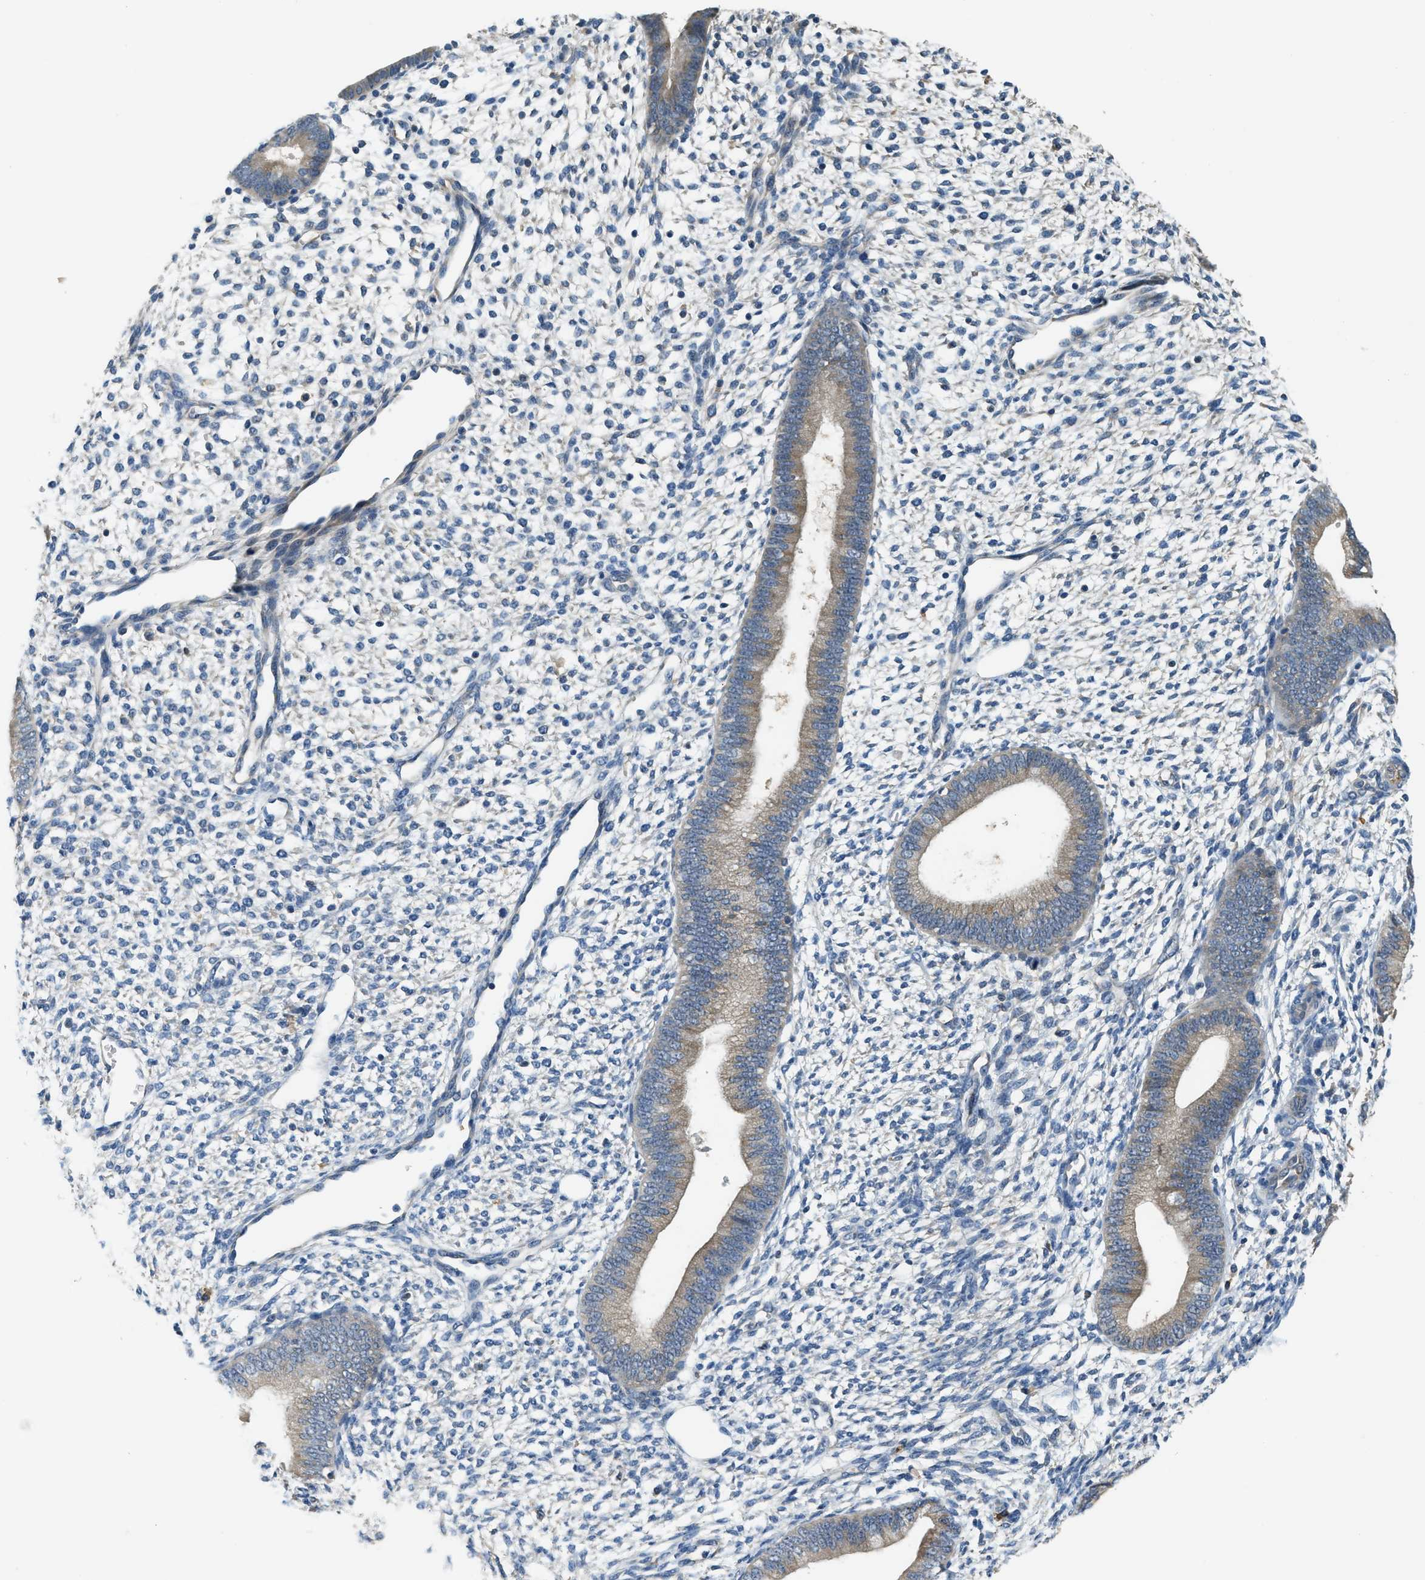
{"staining": {"intensity": "negative", "quantity": "none", "location": "none"}, "tissue": "endometrium", "cell_type": "Cells in endometrial stroma", "image_type": "normal", "snomed": [{"axis": "morphology", "description": "Normal tissue, NOS"}, {"axis": "topography", "description": "Endometrium"}], "caption": "This is an immunohistochemistry micrograph of unremarkable human endometrium. There is no expression in cells in endometrial stroma.", "gene": "CFLAR", "patient": {"sex": "female", "age": 46}}